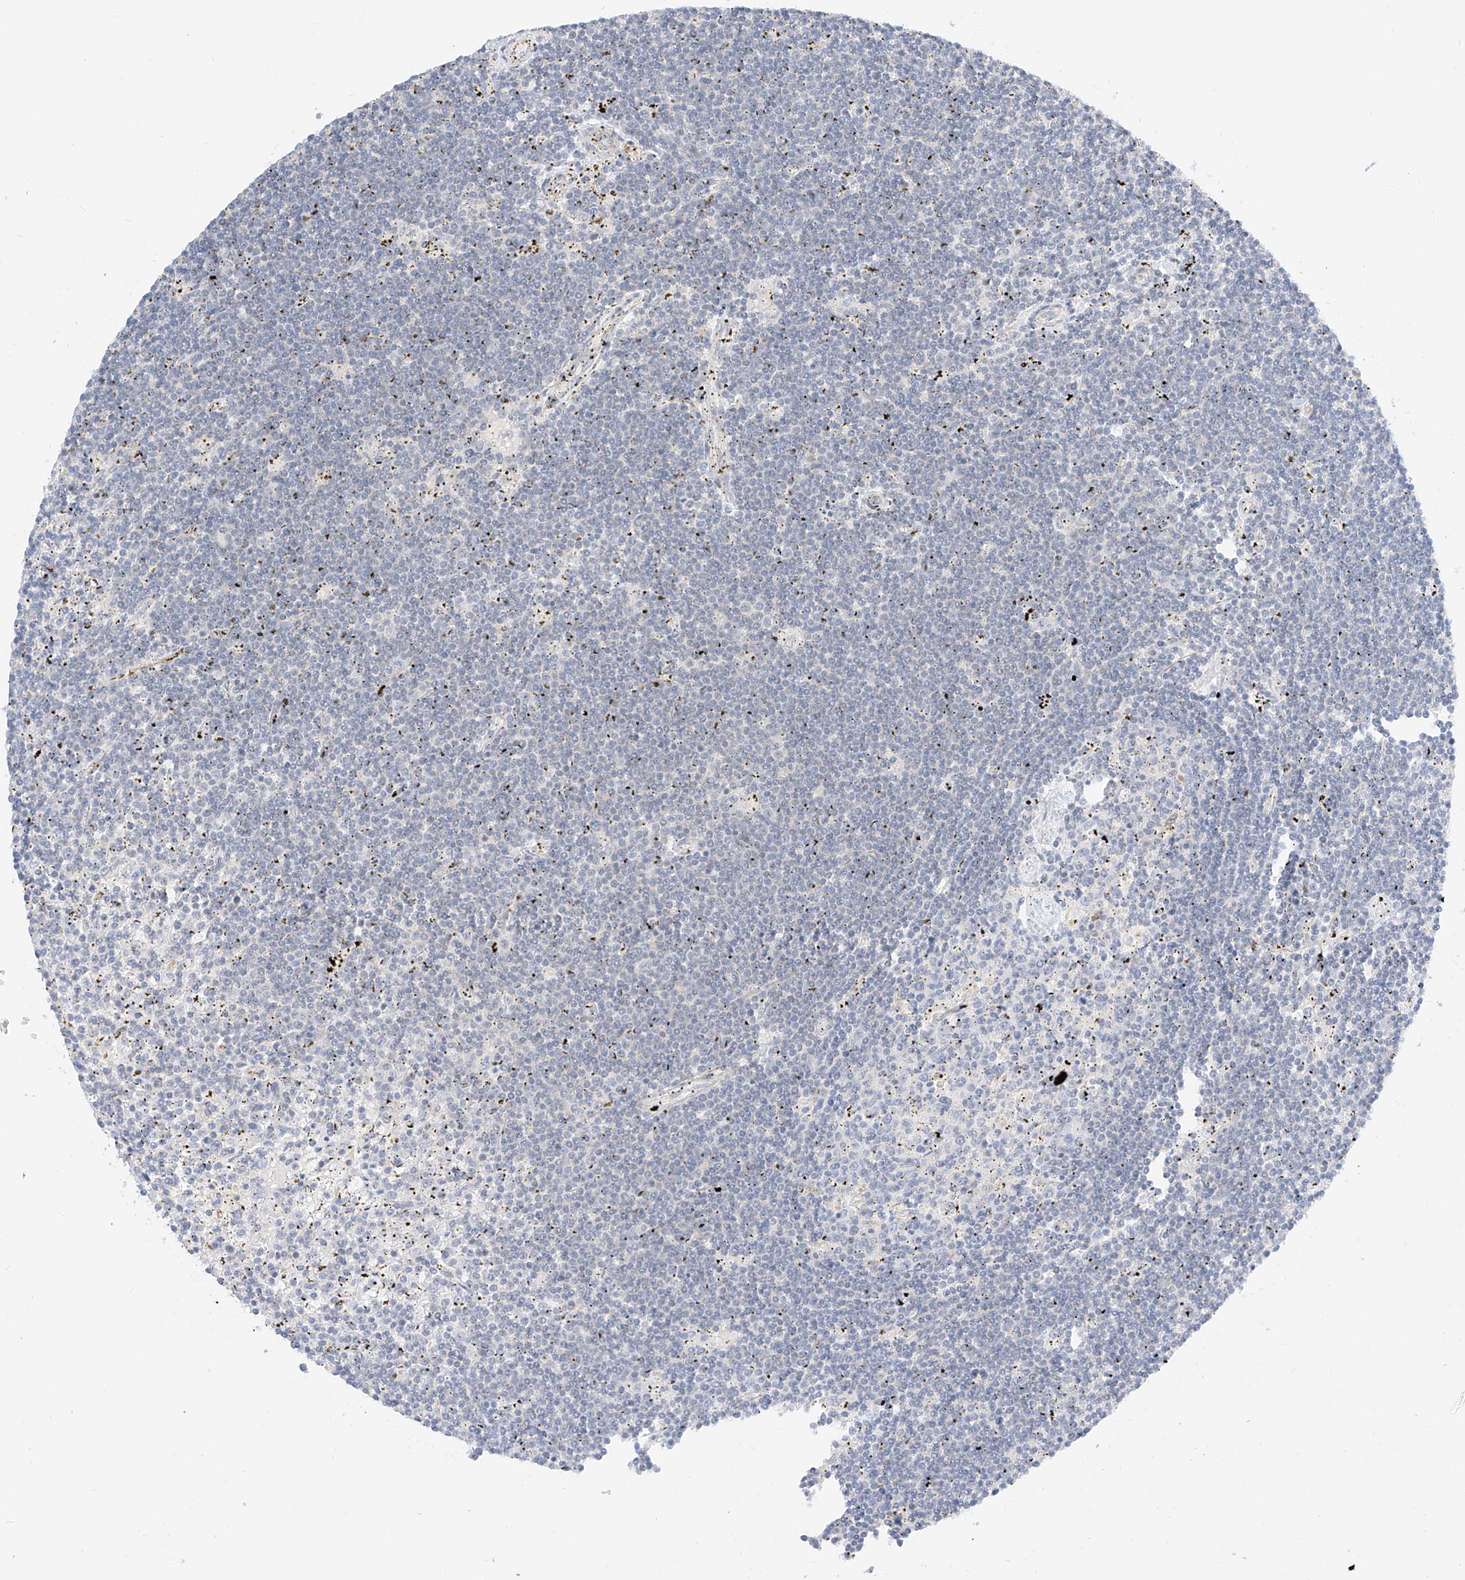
{"staining": {"intensity": "negative", "quantity": "none", "location": "none"}, "tissue": "lymphoma", "cell_type": "Tumor cells", "image_type": "cancer", "snomed": [{"axis": "morphology", "description": "Malignant lymphoma, non-Hodgkin's type, Low grade"}, {"axis": "topography", "description": "Spleen"}], "caption": "Low-grade malignant lymphoma, non-Hodgkin's type stained for a protein using IHC shows no expression tumor cells.", "gene": "CDCP2", "patient": {"sex": "male", "age": 76}}